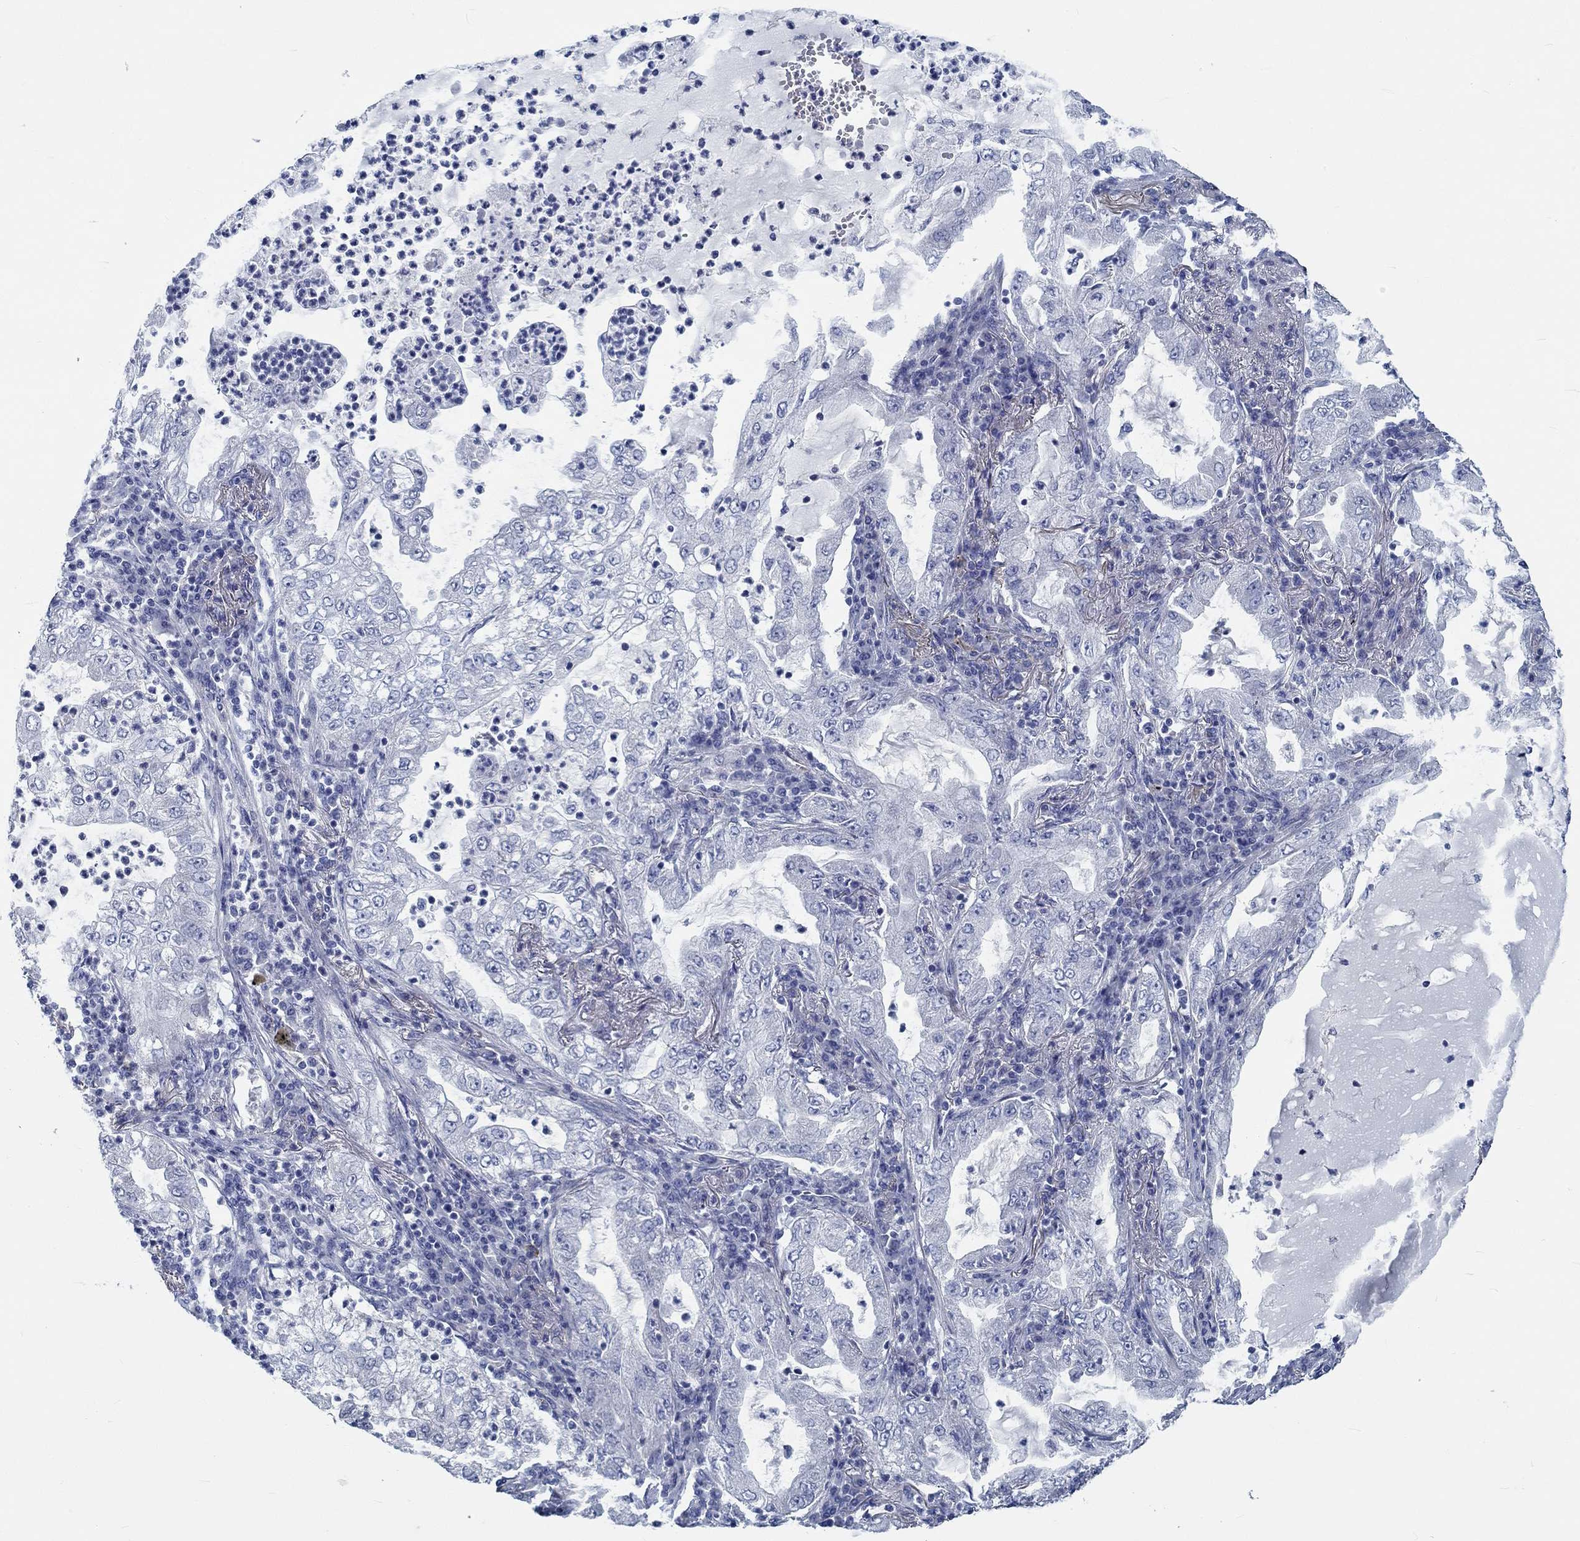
{"staining": {"intensity": "negative", "quantity": "none", "location": "none"}, "tissue": "lung cancer", "cell_type": "Tumor cells", "image_type": "cancer", "snomed": [{"axis": "morphology", "description": "Adenocarcinoma, NOS"}, {"axis": "topography", "description": "Lung"}], "caption": "This is a histopathology image of immunohistochemistry staining of lung cancer, which shows no expression in tumor cells. Nuclei are stained in blue.", "gene": "MYBPC1", "patient": {"sex": "female", "age": 73}}